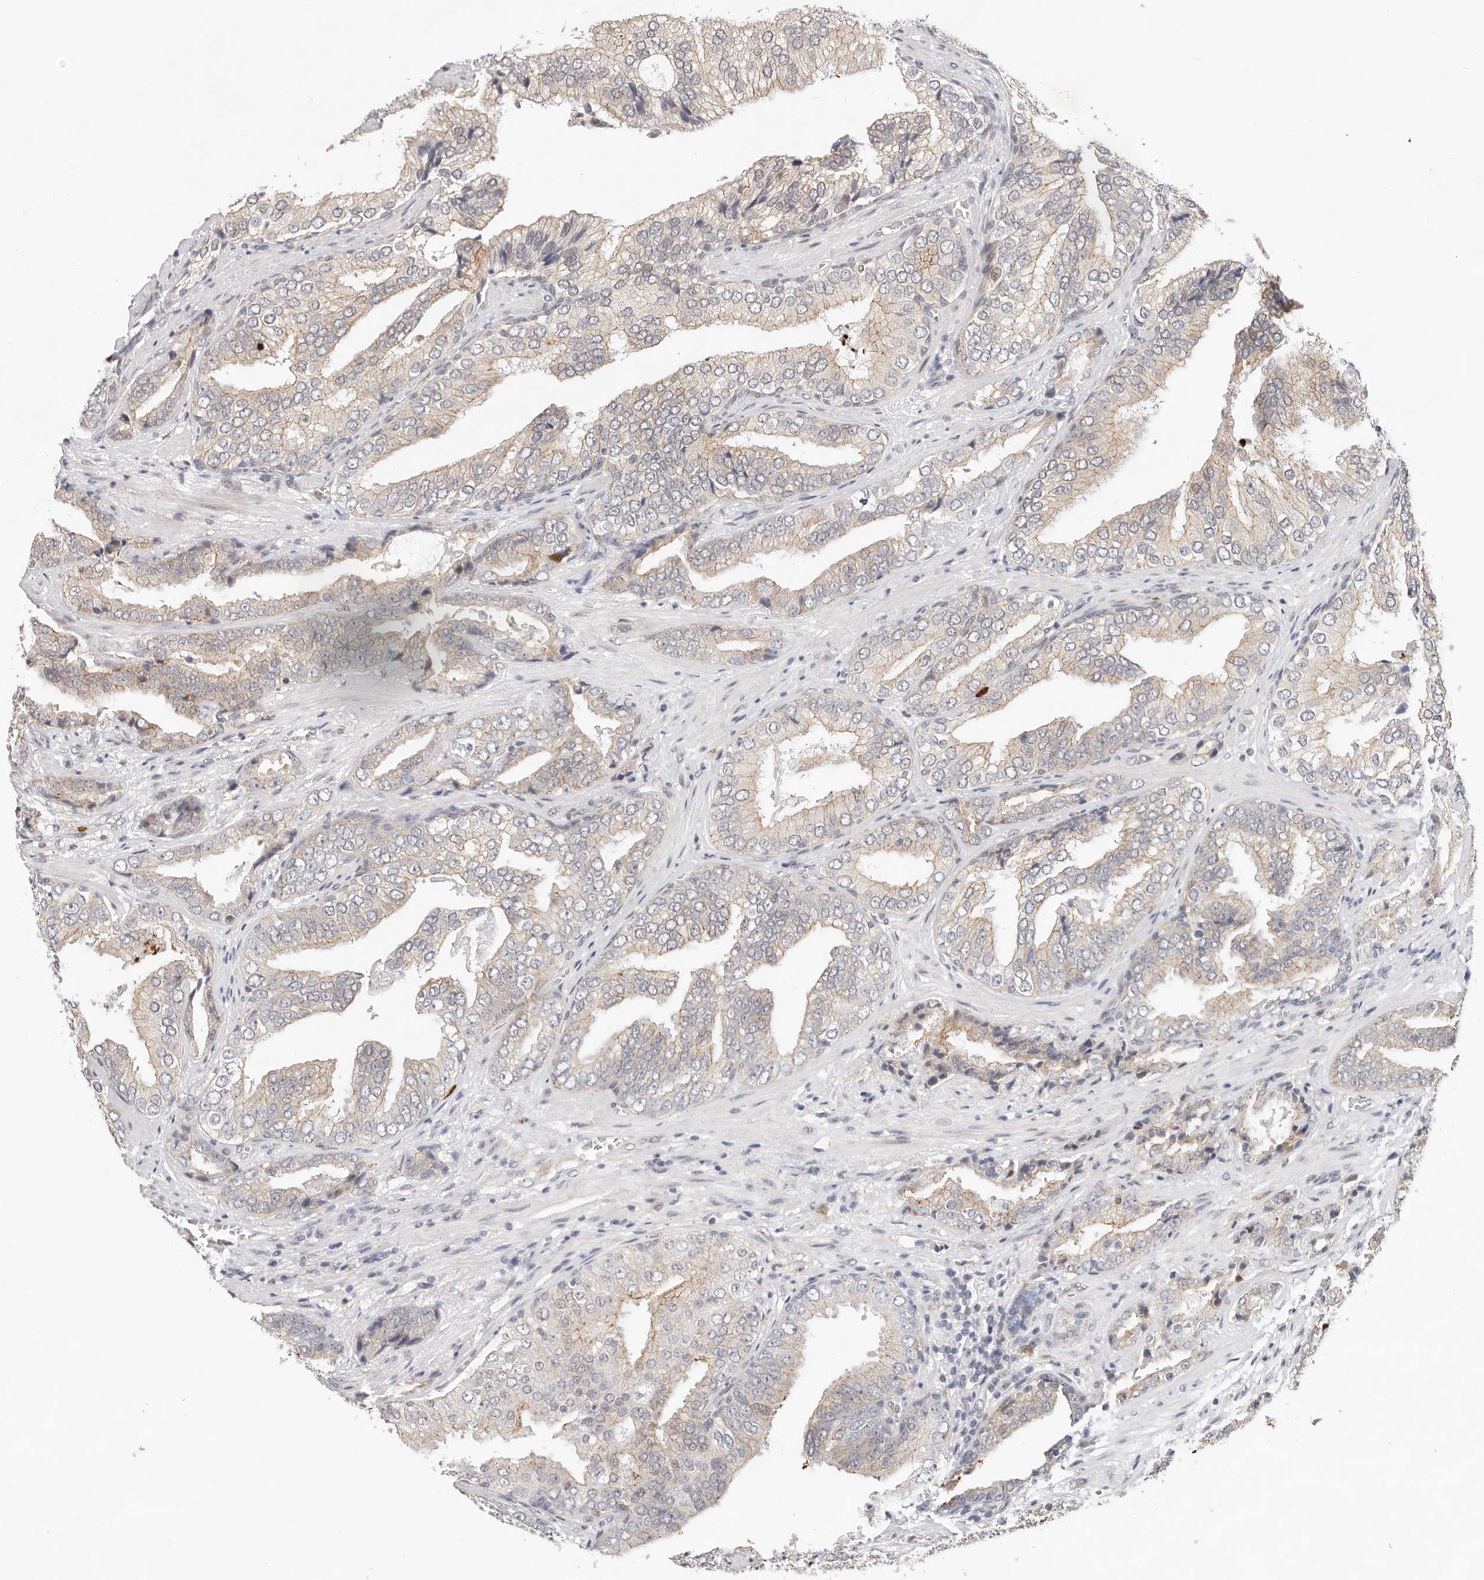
{"staining": {"intensity": "weak", "quantity": "25%-75%", "location": "cytoplasmic/membranous"}, "tissue": "prostate cancer", "cell_type": "Tumor cells", "image_type": "cancer", "snomed": [{"axis": "morphology", "description": "Adenocarcinoma, Low grade"}, {"axis": "topography", "description": "Prostate"}], "caption": "Human adenocarcinoma (low-grade) (prostate) stained with a protein marker shows weak staining in tumor cells.", "gene": "AFDN", "patient": {"sex": "male", "age": 67}}